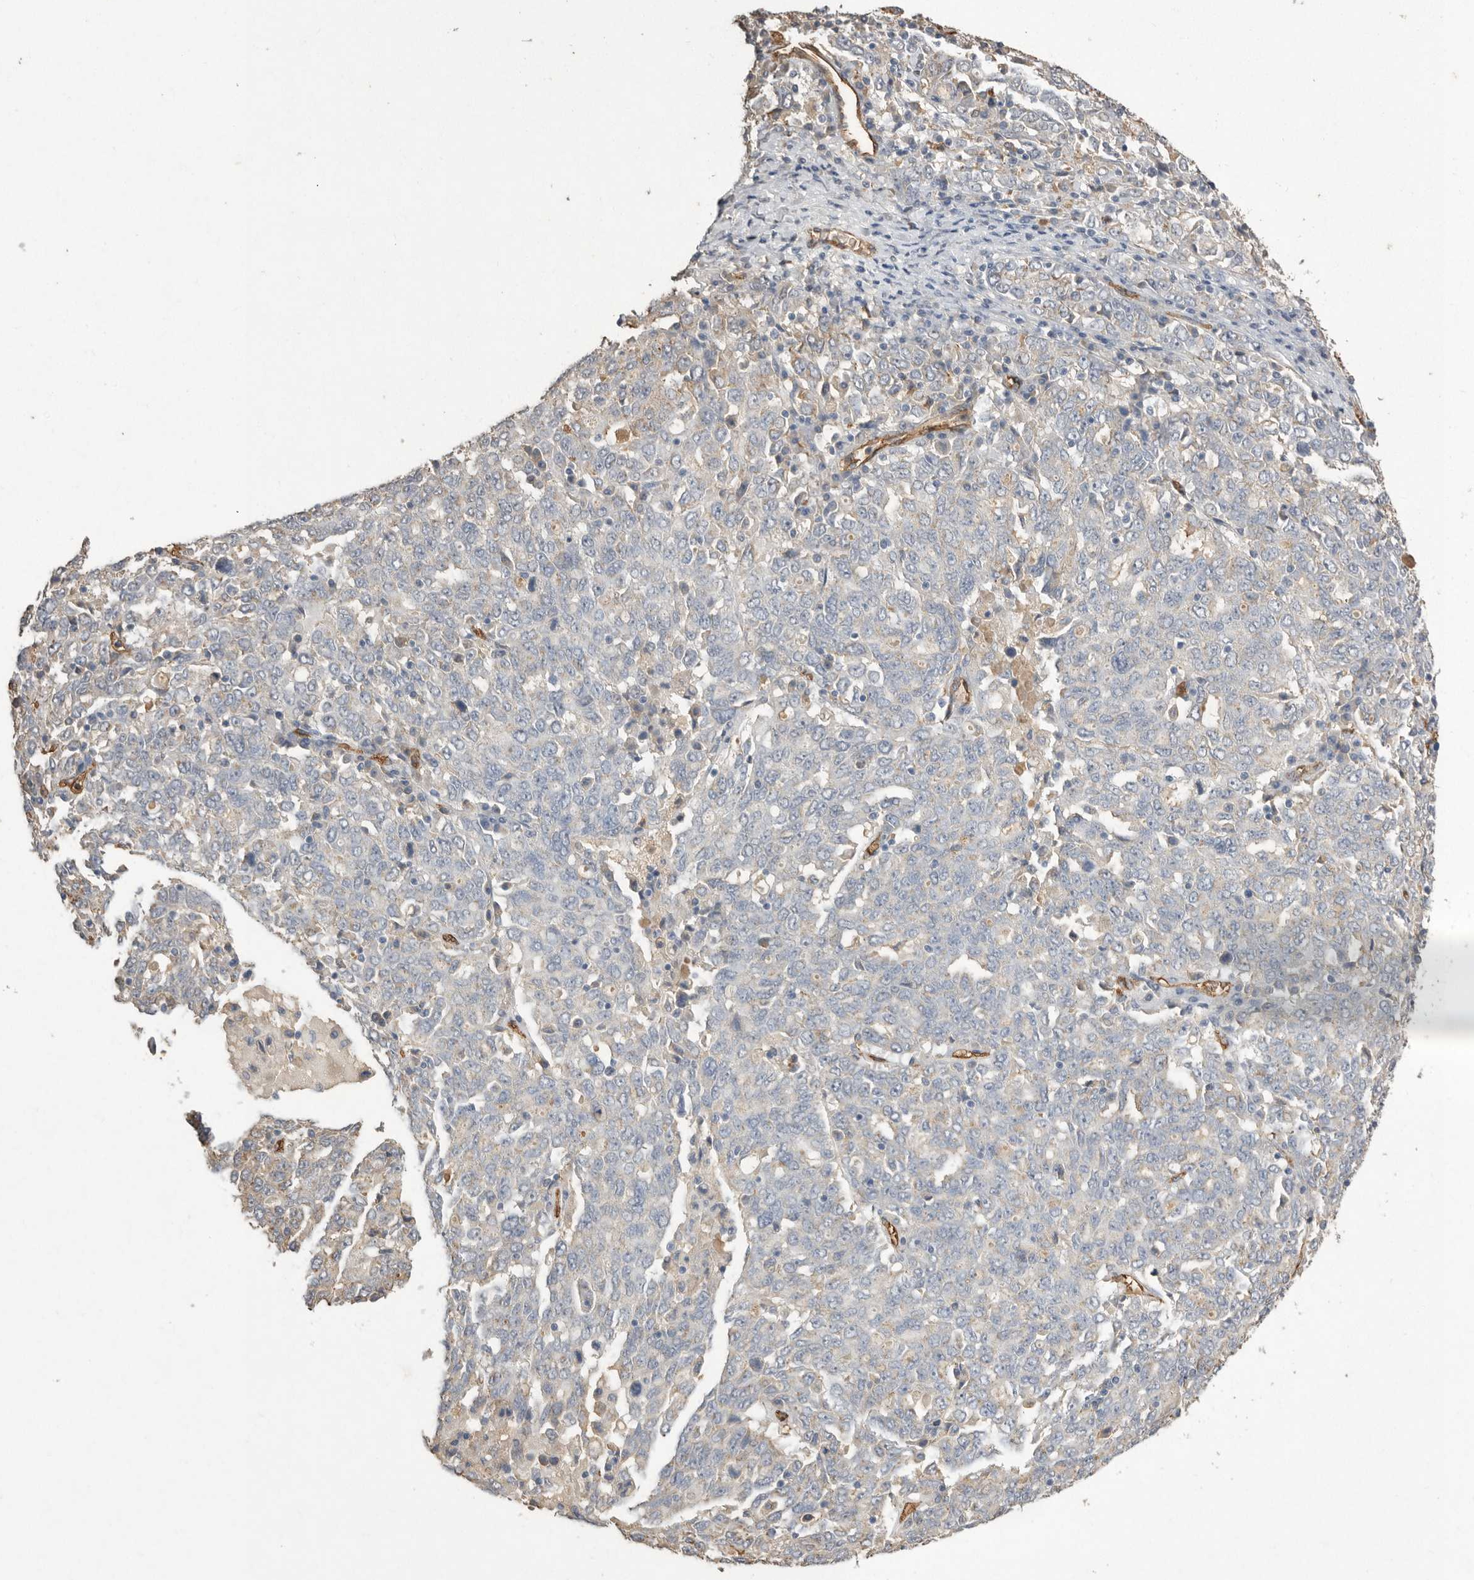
{"staining": {"intensity": "negative", "quantity": "none", "location": "none"}, "tissue": "ovarian cancer", "cell_type": "Tumor cells", "image_type": "cancer", "snomed": [{"axis": "morphology", "description": "Carcinoma, endometroid"}, {"axis": "topography", "description": "Ovary"}], "caption": "The histopathology image displays no significant staining in tumor cells of ovarian endometroid carcinoma.", "gene": "IL27", "patient": {"sex": "female", "age": 62}}